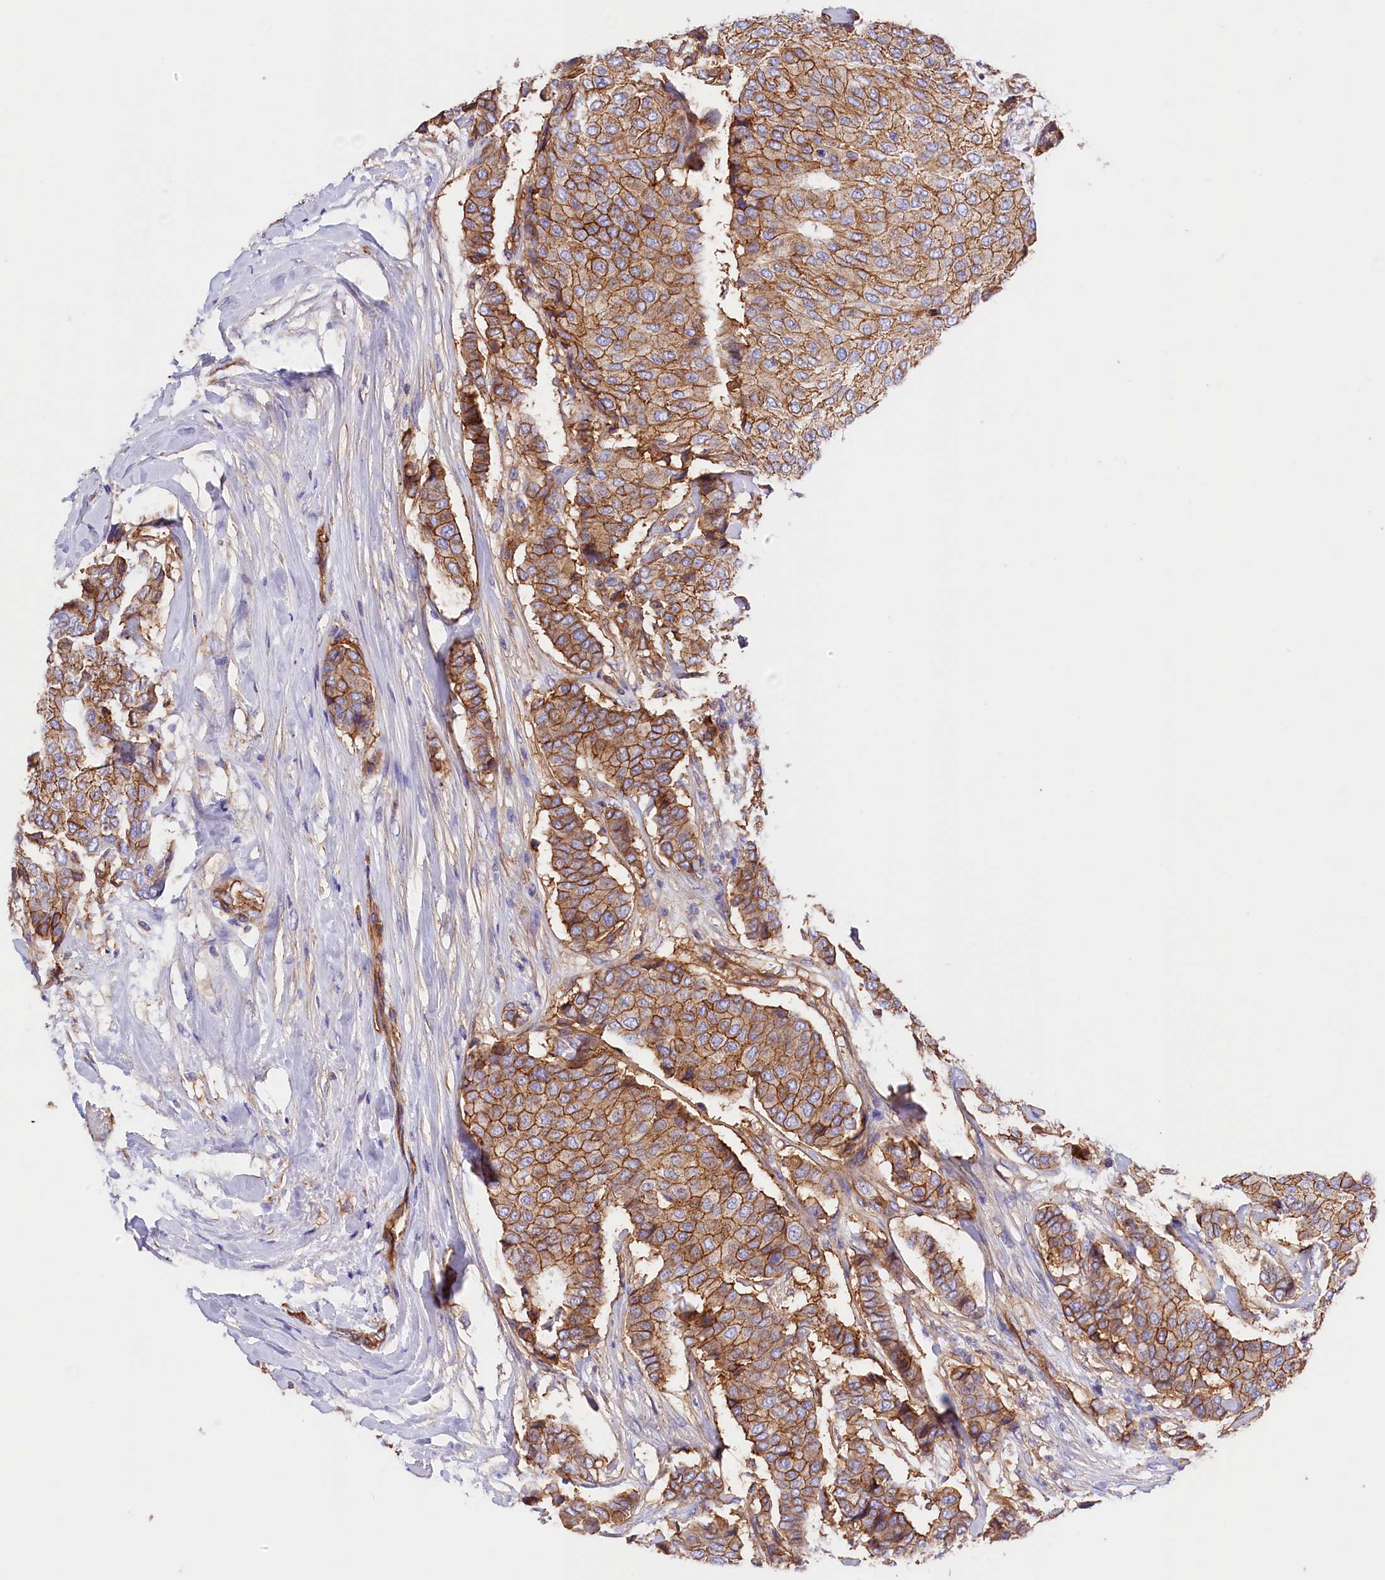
{"staining": {"intensity": "moderate", "quantity": ">75%", "location": "cytoplasmic/membranous"}, "tissue": "breast cancer", "cell_type": "Tumor cells", "image_type": "cancer", "snomed": [{"axis": "morphology", "description": "Duct carcinoma"}, {"axis": "topography", "description": "Breast"}], "caption": "DAB immunohistochemical staining of breast cancer (intraductal carcinoma) demonstrates moderate cytoplasmic/membranous protein expression in about >75% of tumor cells. (IHC, brightfield microscopy, high magnification).", "gene": "ATP2B4", "patient": {"sex": "female", "age": 75}}